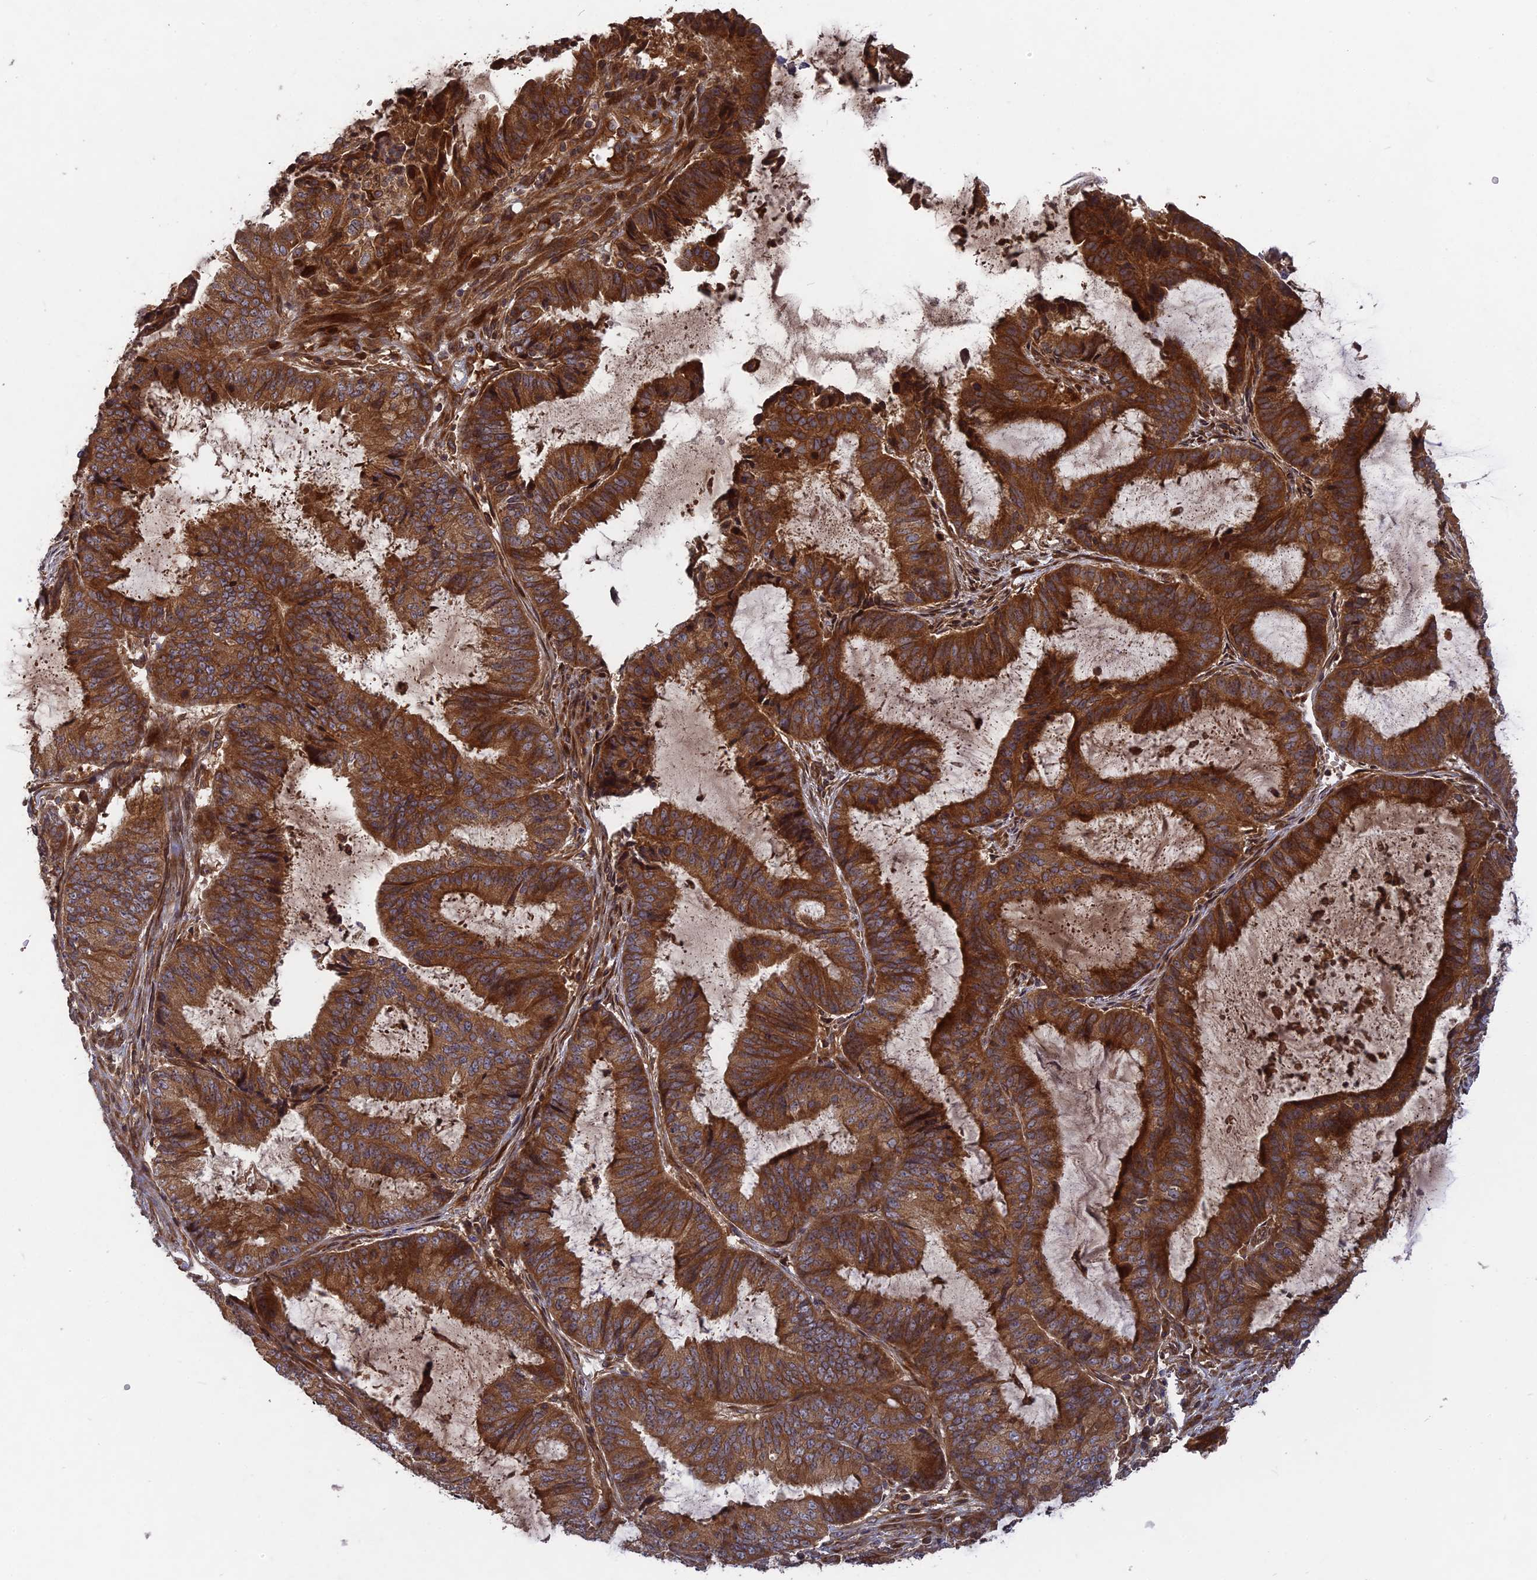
{"staining": {"intensity": "strong", "quantity": ">75%", "location": "cytoplasmic/membranous"}, "tissue": "endometrial cancer", "cell_type": "Tumor cells", "image_type": "cancer", "snomed": [{"axis": "morphology", "description": "Adenocarcinoma, NOS"}, {"axis": "topography", "description": "Endometrium"}], "caption": "Endometrial cancer (adenocarcinoma) stained for a protein (brown) reveals strong cytoplasmic/membranous positive staining in about >75% of tumor cells.", "gene": "TMUB2", "patient": {"sex": "female", "age": 51}}